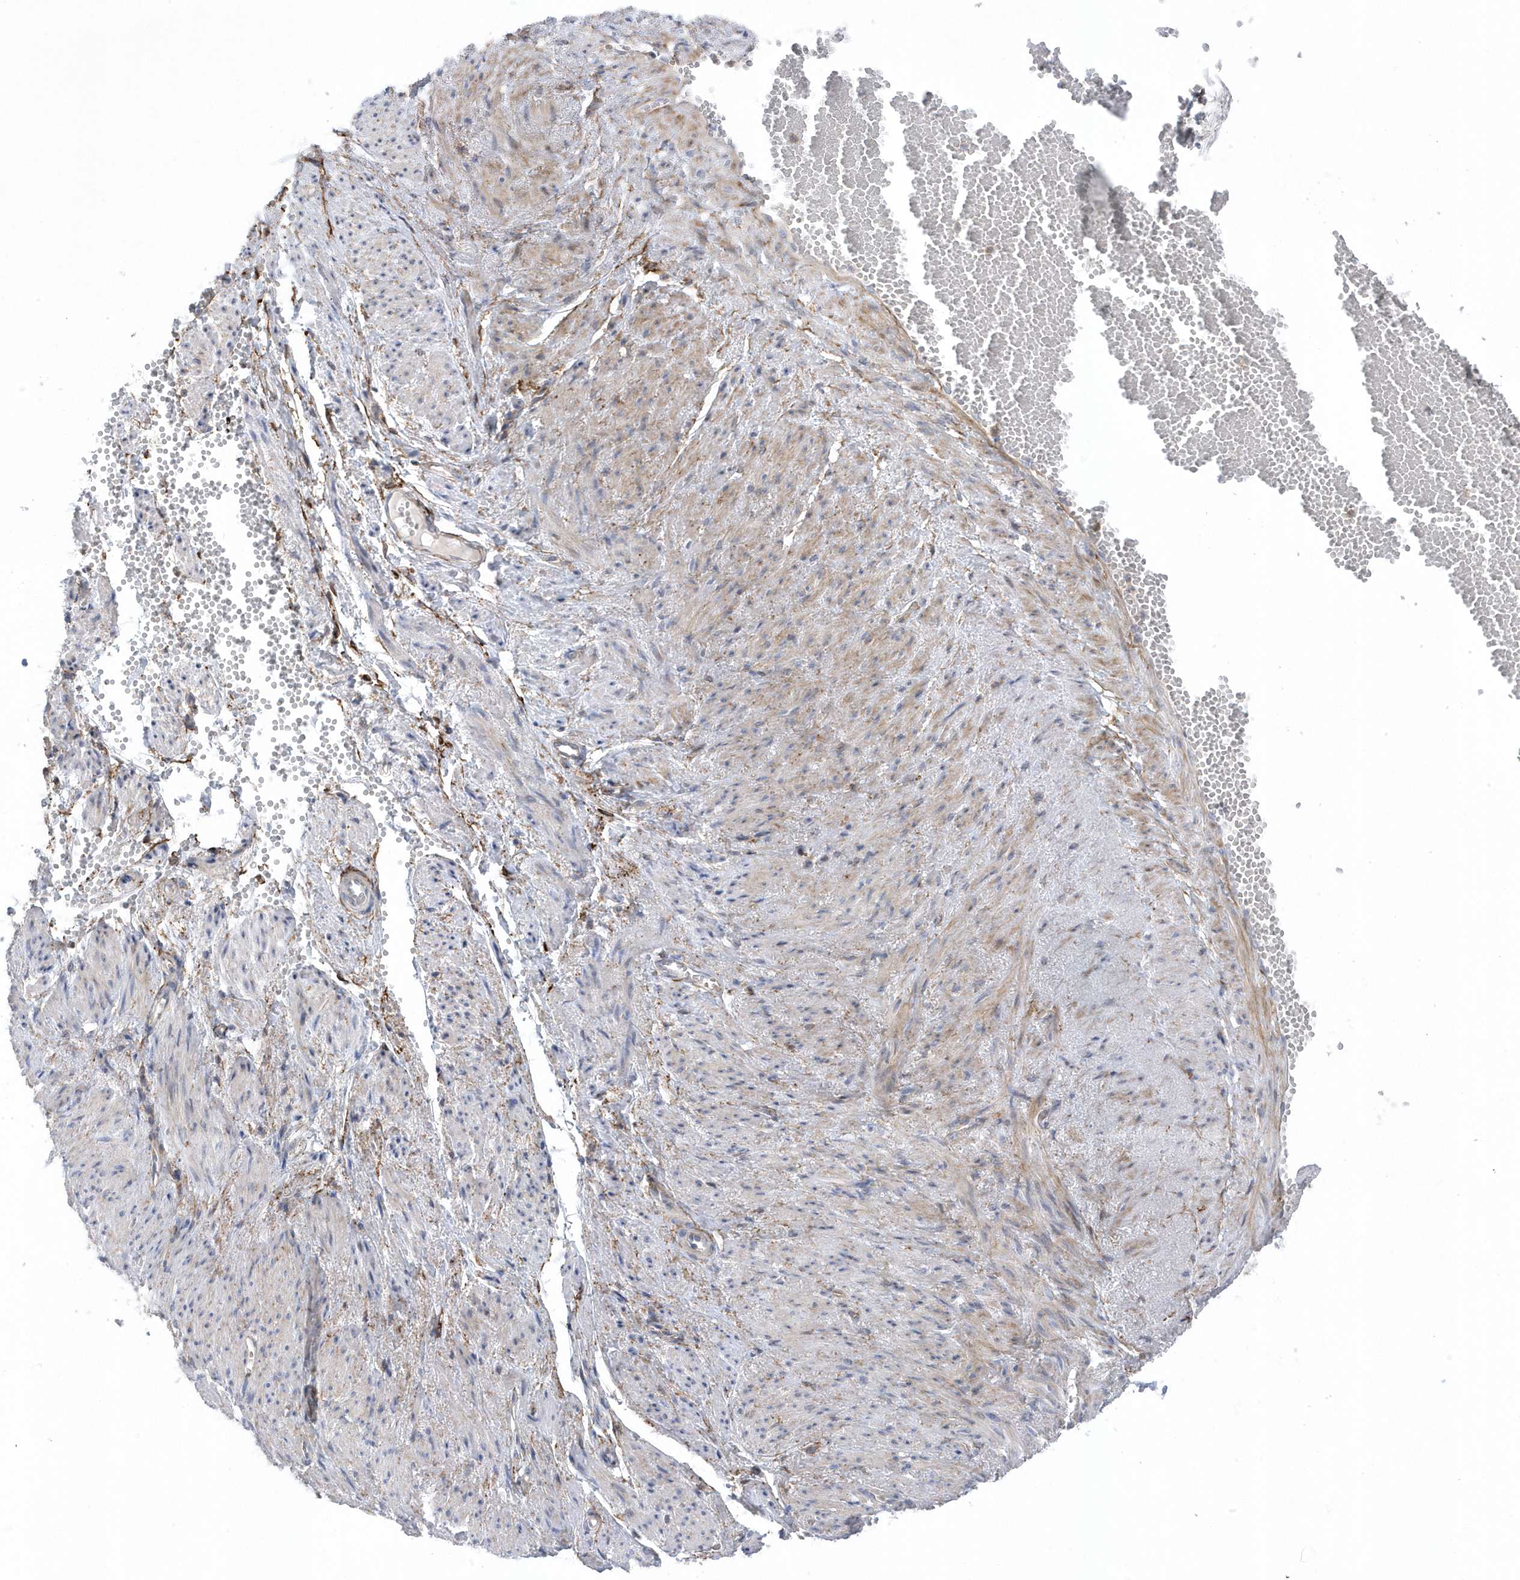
{"staining": {"intensity": "negative", "quantity": "none", "location": "none"}, "tissue": "adipose tissue", "cell_type": "Adipocytes", "image_type": "normal", "snomed": [{"axis": "morphology", "description": "Normal tissue, NOS"}, {"axis": "topography", "description": "Smooth muscle"}, {"axis": "topography", "description": "Peripheral nerve tissue"}], "caption": "Micrograph shows no protein positivity in adipocytes of normal adipose tissue.", "gene": "ANAPC1", "patient": {"sex": "female", "age": 39}}